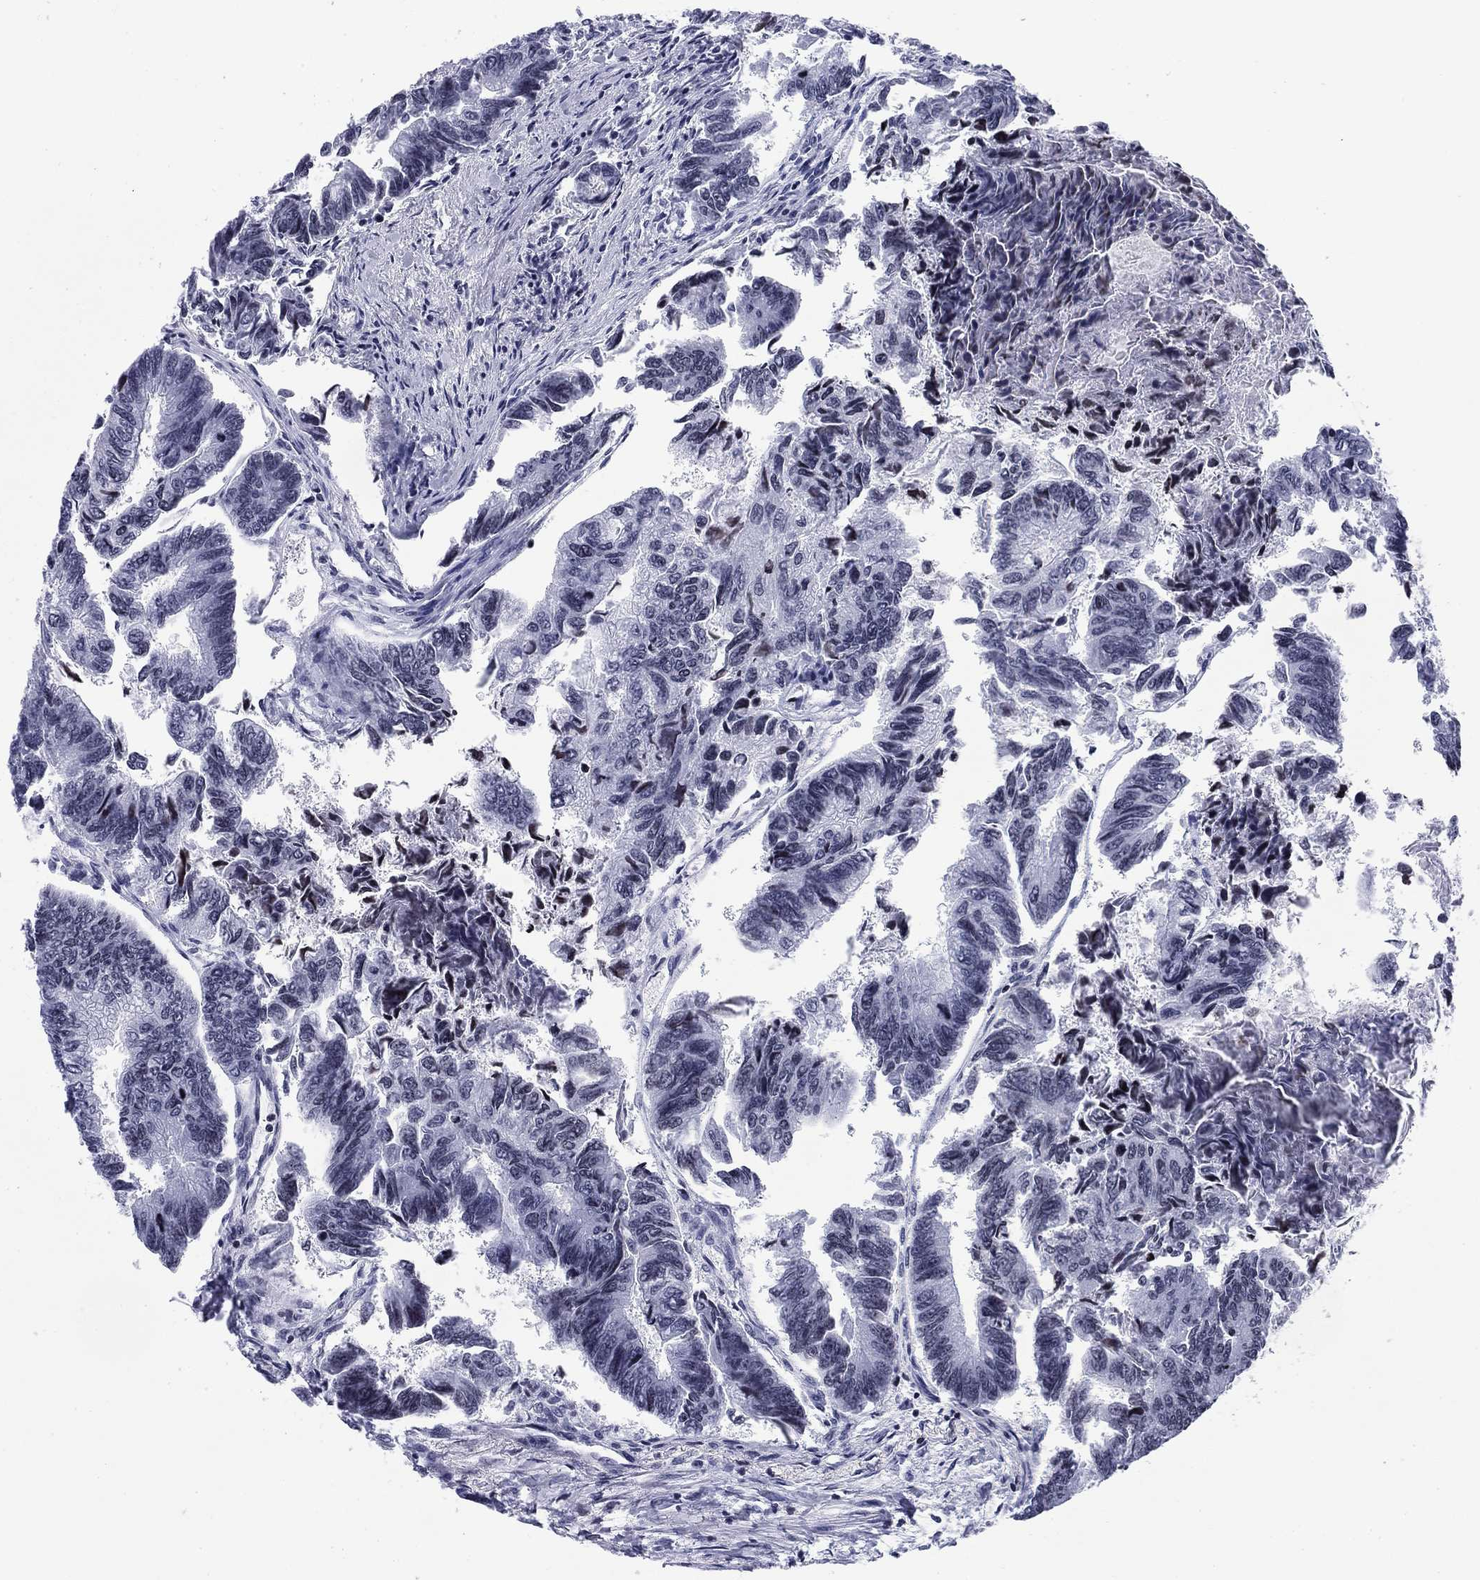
{"staining": {"intensity": "negative", "quantity": "none", "location": "none"}, "tissue": "colorectal cancer", "cell_type": "Tumor cells", "image_type": "cancer", "snomed": [{"axis": "morphology", "description": "Adenocarcinoma, NOS"}, {"axis": "topography", "description": "Colon"}], "caption": "Immunohistochemical staining of human colorectal cancer (adenocarcinoma) shows no significant positivity in tumor cells.", "gene": "CCDC144A", "patient": {"sex": "female", "age": 65}}